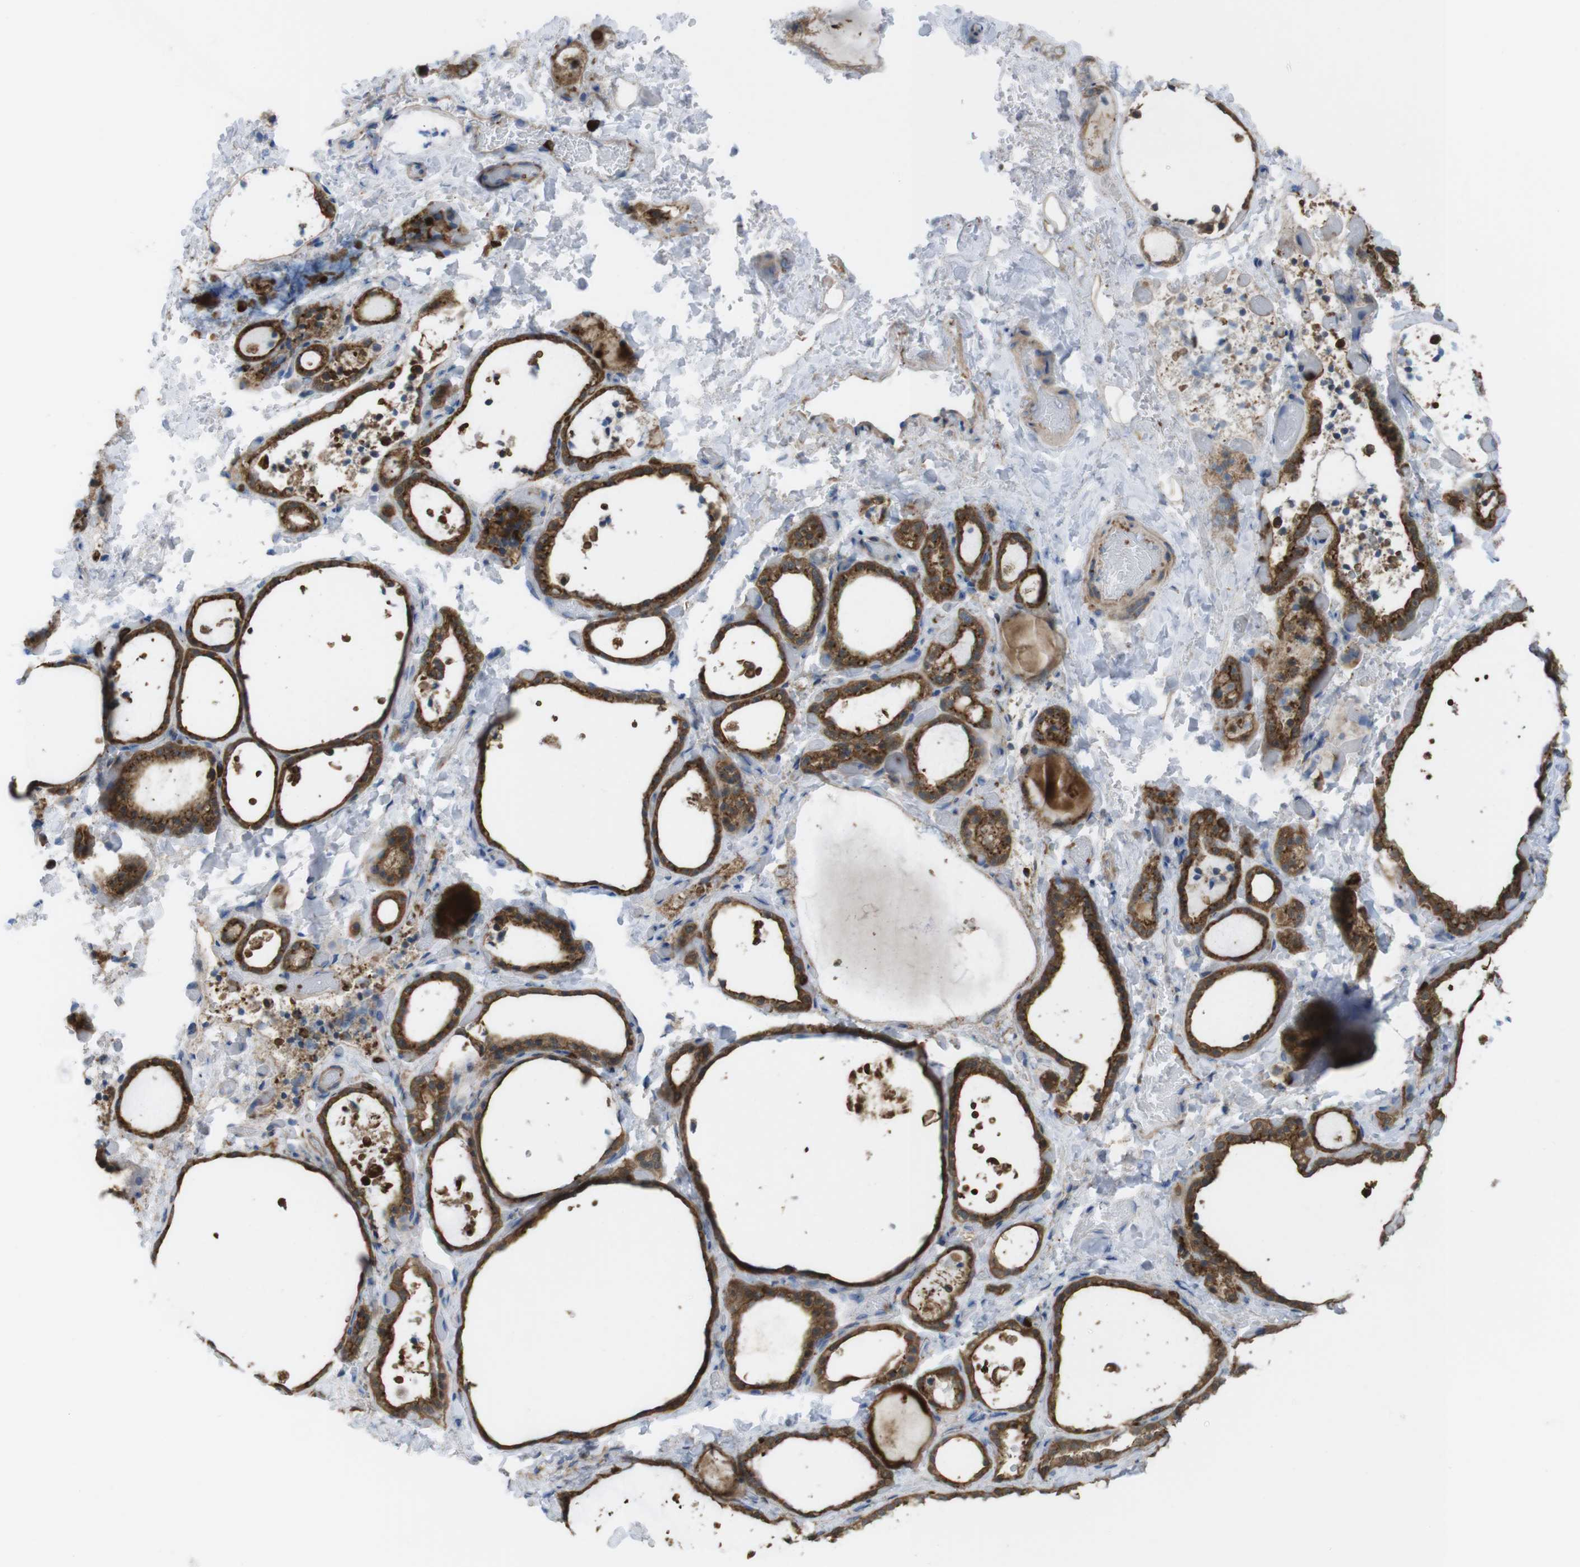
{"staining": {"intensity": "strong", "quantity": ">75%", "location": "cytoplasmic/membranous"}, "tissue": "thyroid gland", "cell_type": "Glandular cells", "image_type": "normal", "snomed": [{"axis": "morphology", "description": "Normal tissue, NOS"}, {"axis": "topography", "description": "Thyroid gland"}], "caption": "This histopathology image shows immunohistochemistry (IHC) staining of benign human thyroid gland, with high strong cytoplasmic/membranous positivity in approximately >75% of glandular cells.", "gene": "PRKCD", "patient": {"sex": "female", "age": 44}}